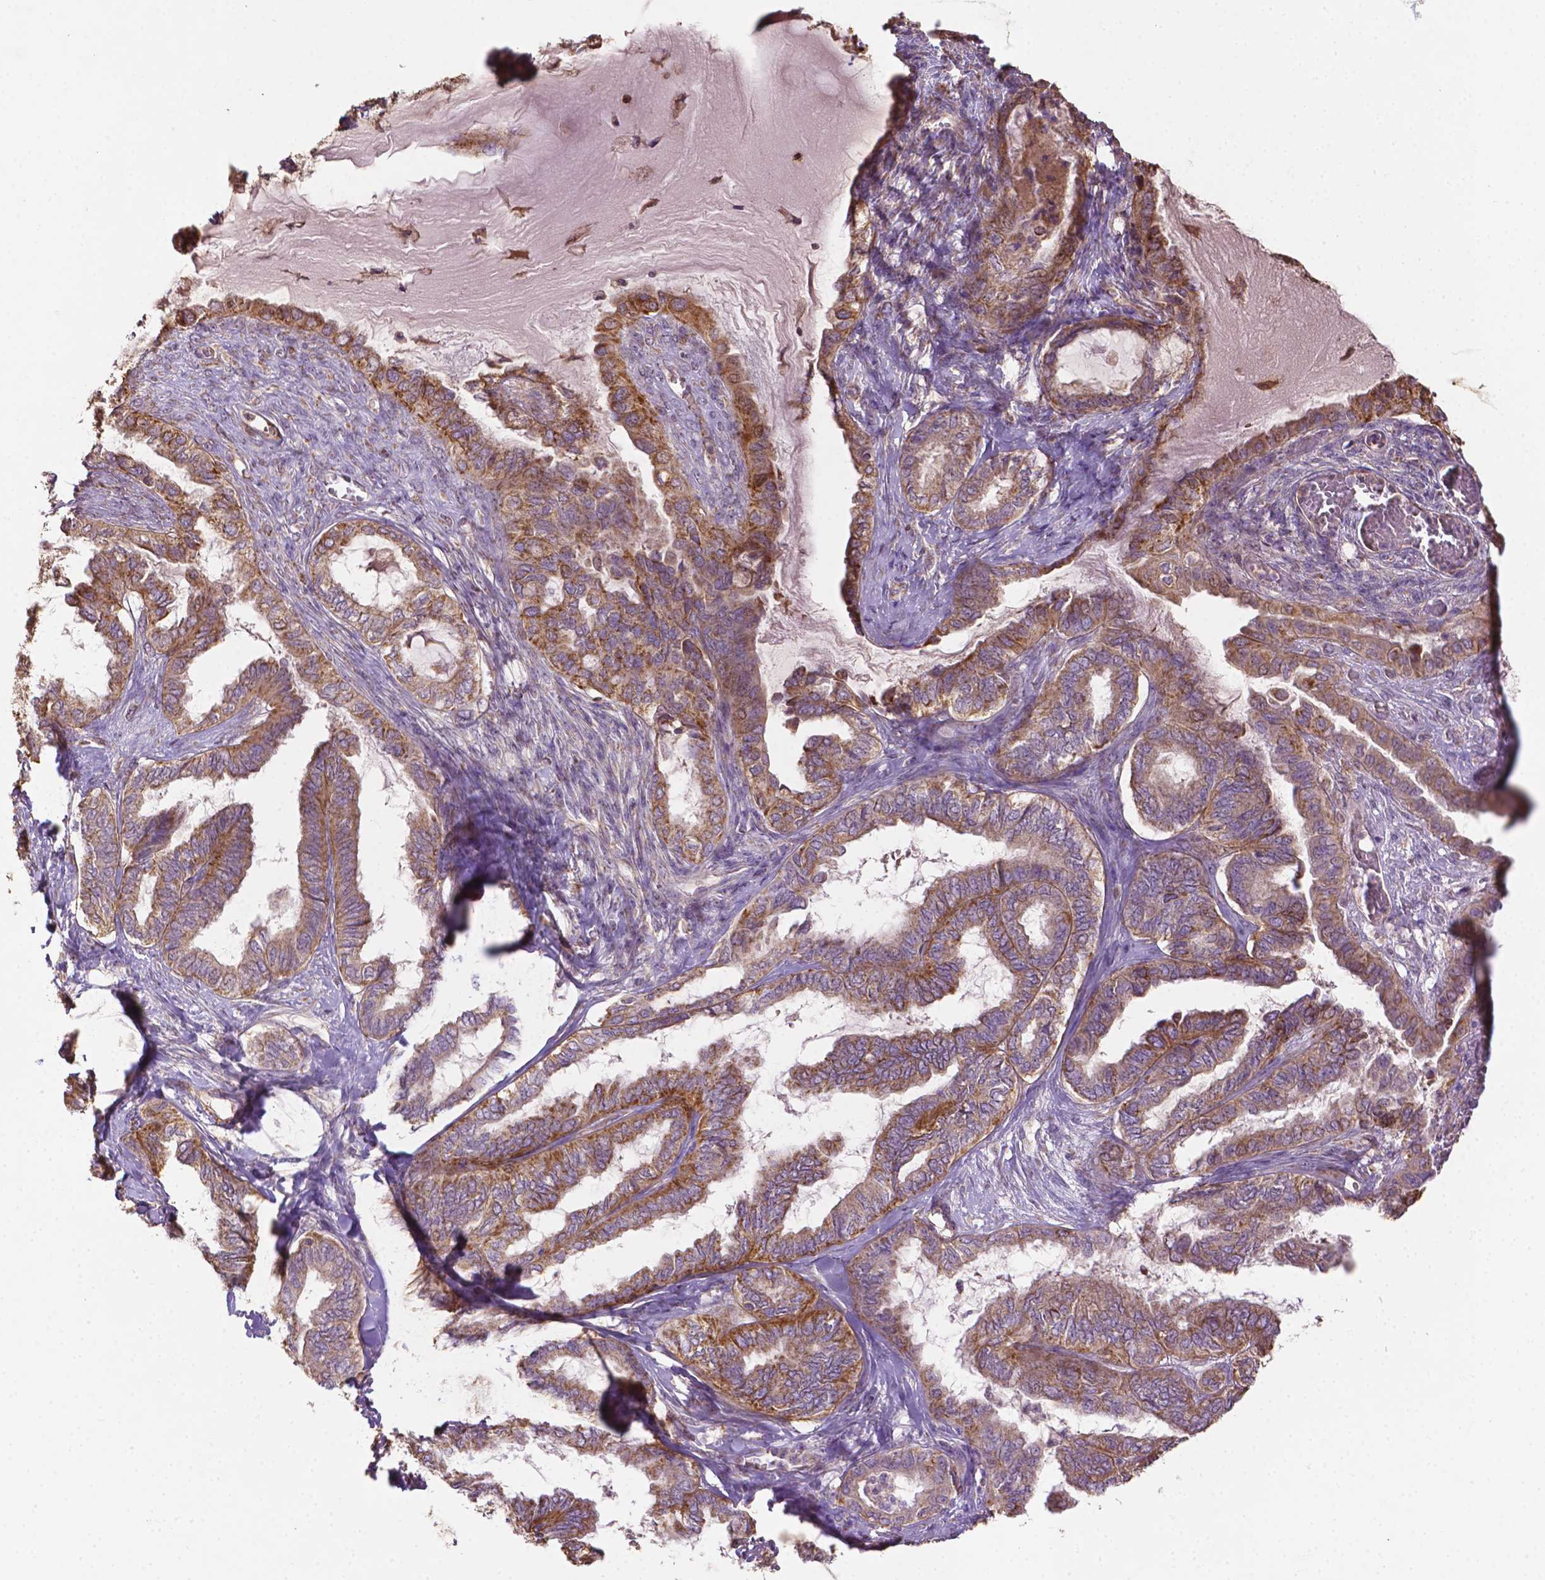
{"staining": {"intensity": "moderate", "quantity": "25%-75%", "location": "cytoplasmic/membranous"}, "tissue": "ovarian cancer", "cell_type": "Tumor cells", "image_type": "cancer", "snomed": [{"axis": "morphology", "description": "Carcinoma, endometroid"}, {"axis": "topography", "description": "Ovary"}], "caption": "This micrograph shows ovarian cancer stained with immunohistochemistry (IHC) to label a protein in brown. The cytoplasmic/membranous of tumor cells show moderate positivity for the protein. Nuclei are counter-stained blue.", "gene": "LRR1", "patient": {"sex": "female", "age": 70}}